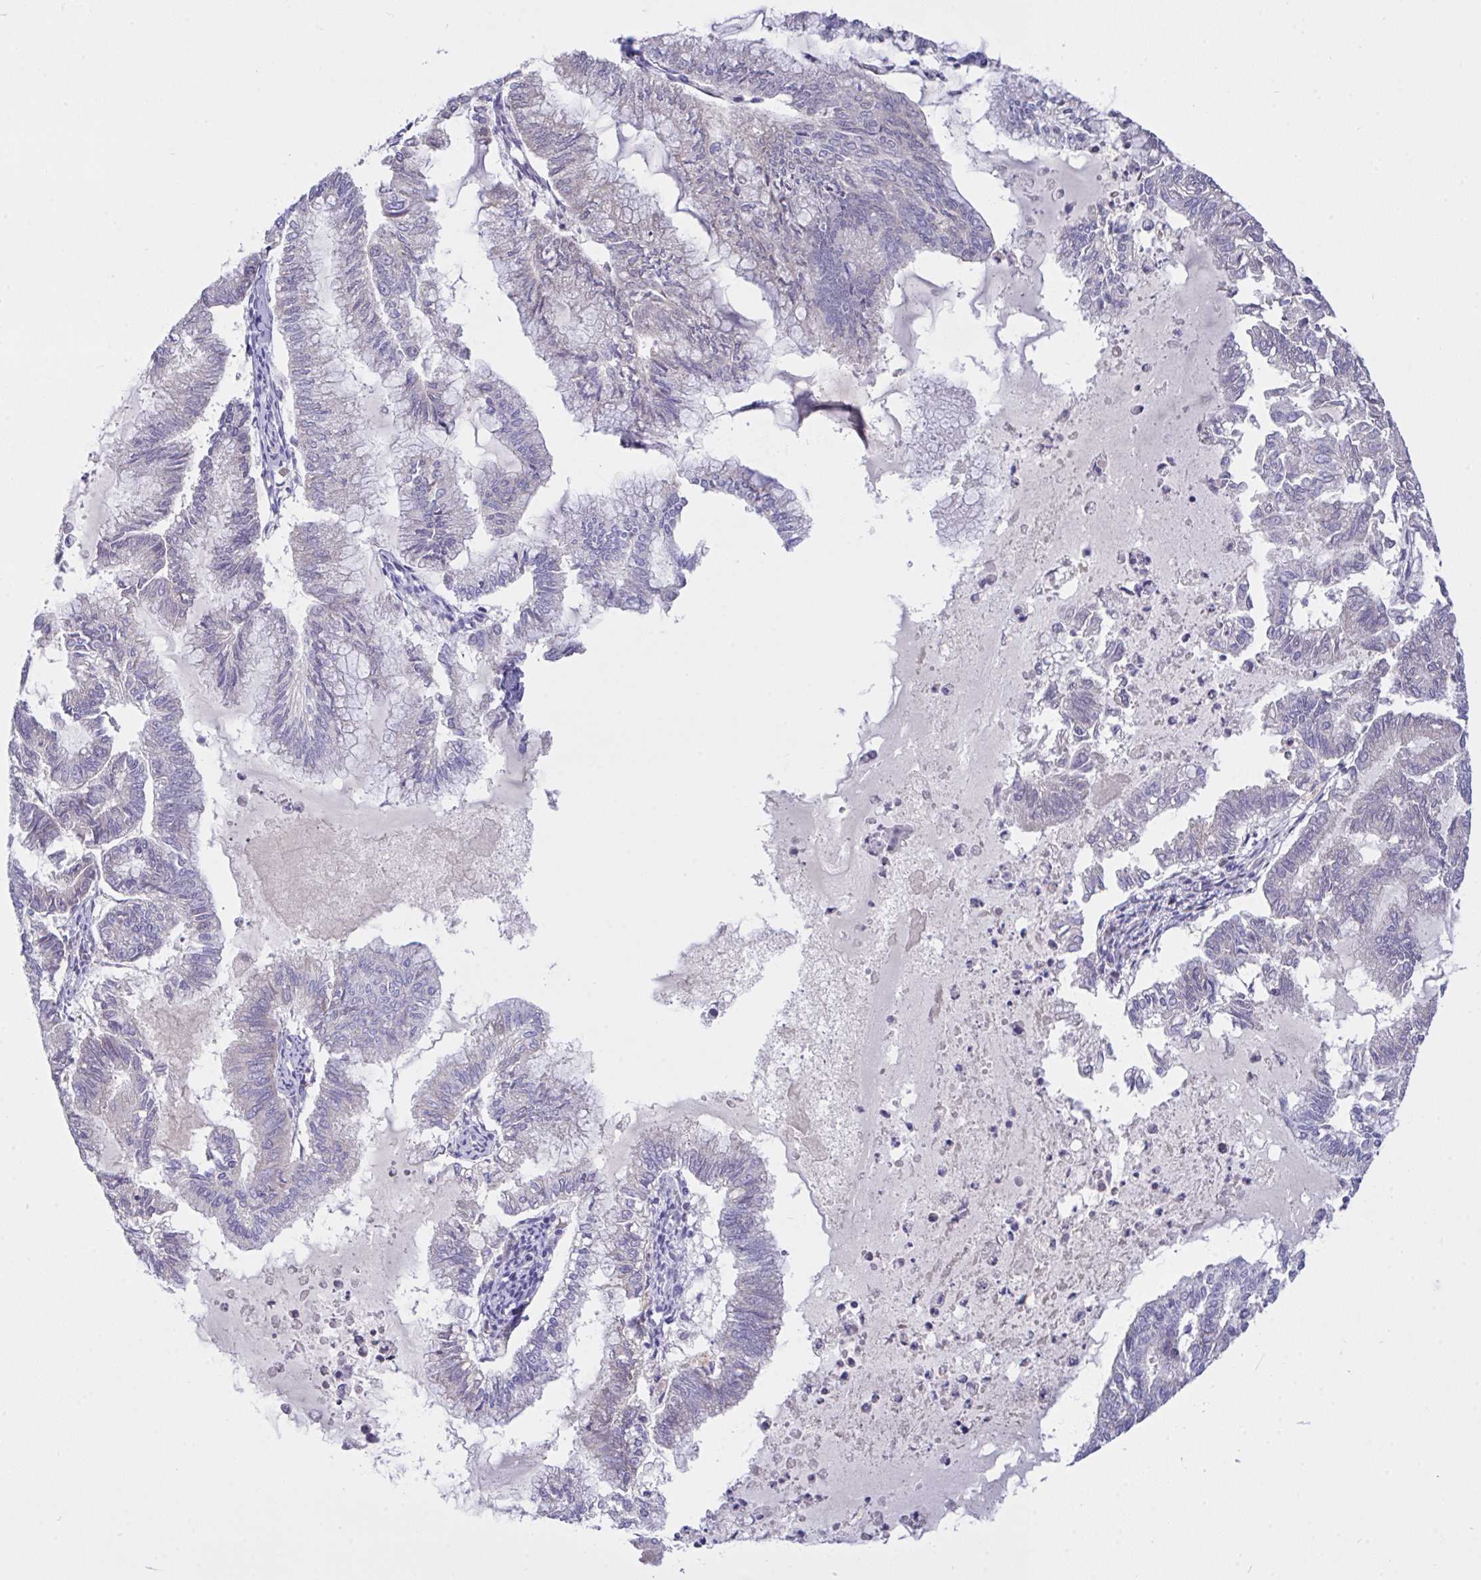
{"staining": {"intensity": "negative", "quantity": "none", "location": "none"}, "tissue": "endometrial cancer", "cell_type": "Tumor cells", "image_type": "cancer", "snomed": [{"axis": "morphology", "description": "Adenocarcinoma, NOS"}, {"axis": "topography", "description": "Endometrium"}], "caption": "Immunohistochemistry (IHC) histopathology image of human endometrial adenocarcinoma stained for a protein (brown), which demonstrates no expression in tumor cells. (Stains: DAB immunohistochemistry (IHC) with hematoxylin counter stain, Microscopy: brightfield microscopy at high magnification).", "gene": "L3HYPDH", "patient": {"sex": "female", "age": 79}}